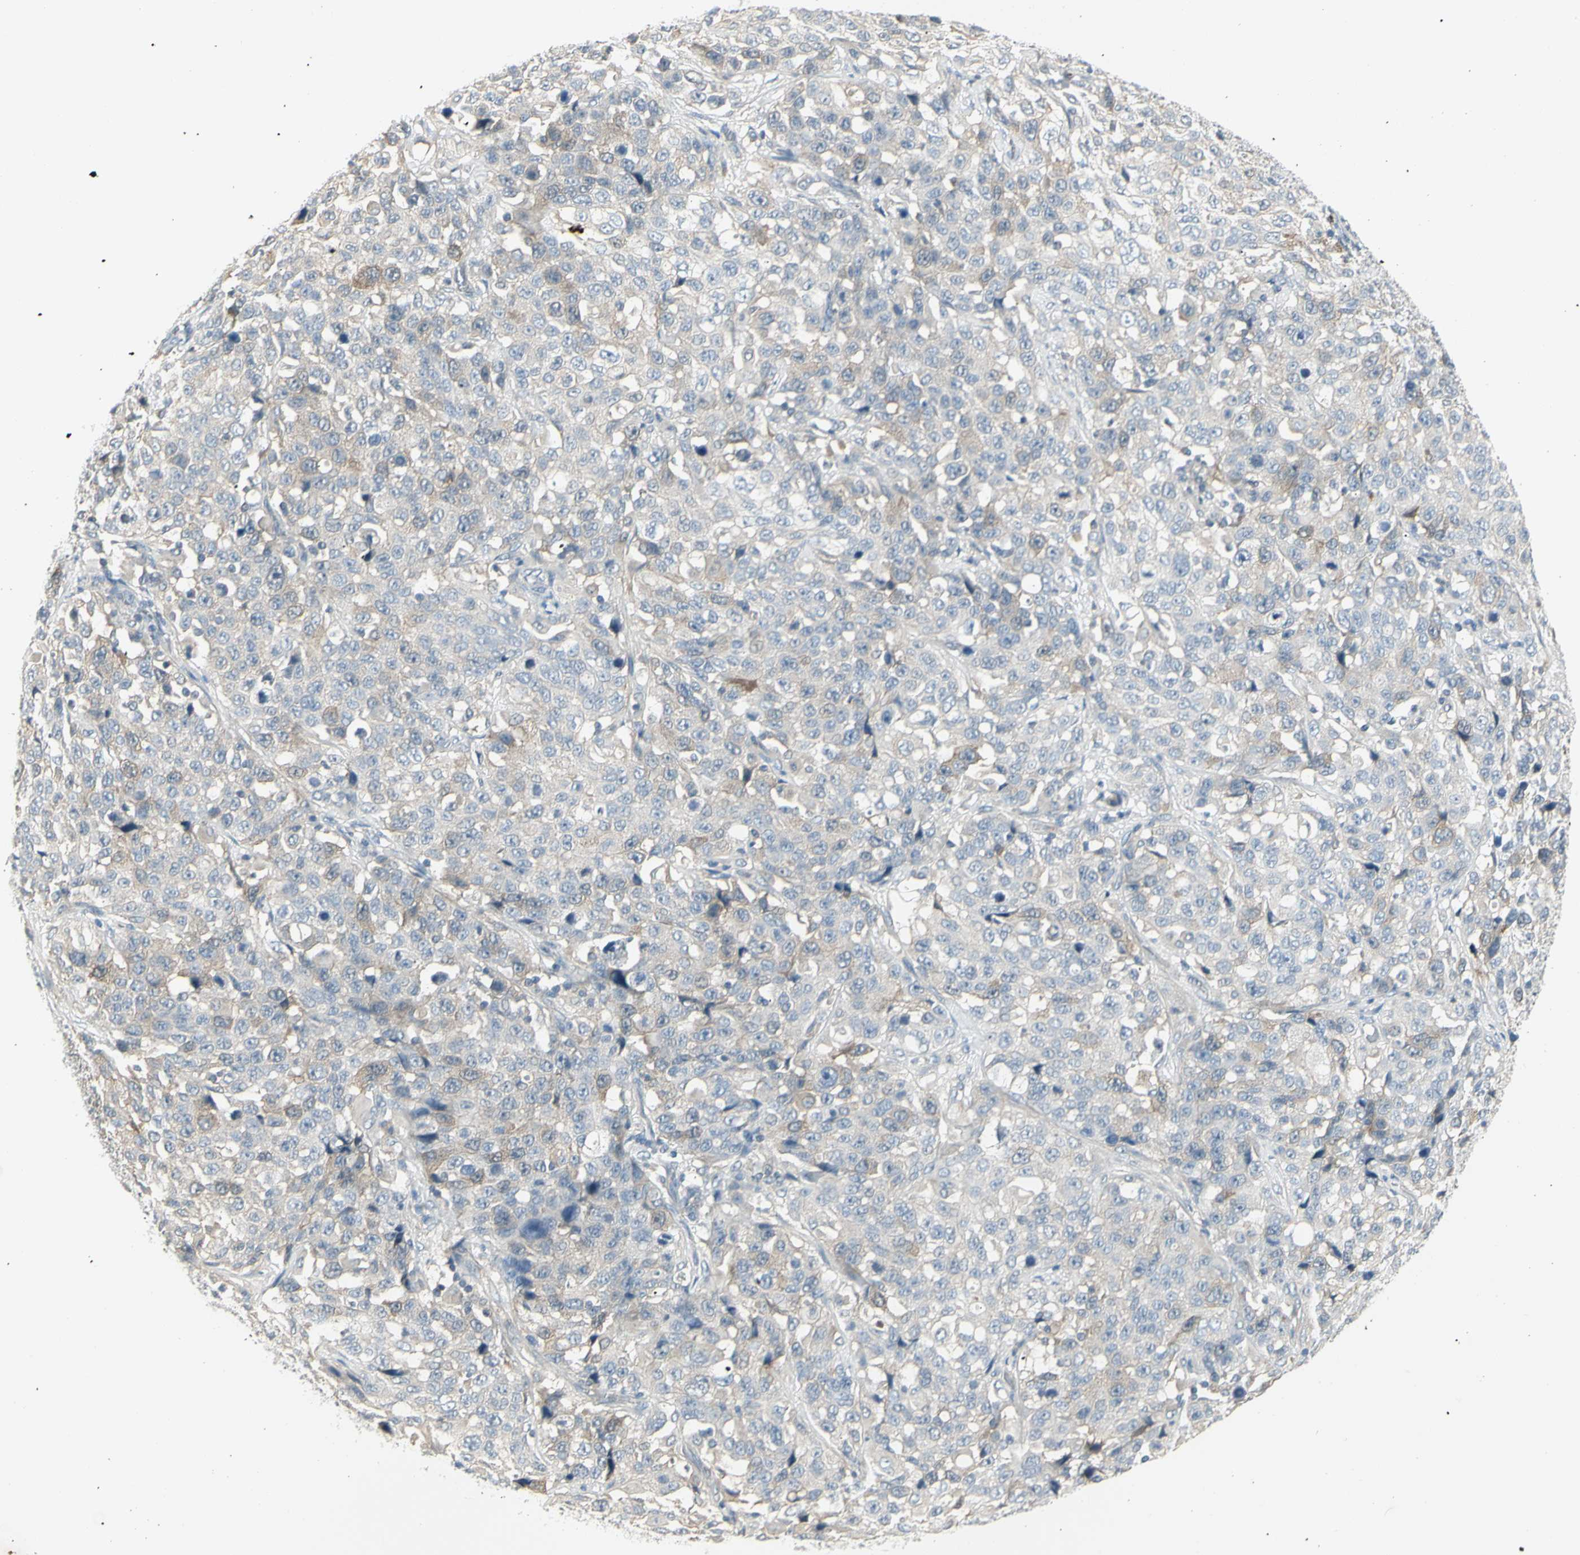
{"staining": {"intensity": "weak", "quantity": "<25%", "location": "cytoplasmic/membranous"}, "tissue": "stomach cancer", "cell_type": "Tumor cells", "image_type": "cancer", "snomed": [{"axis": "morphology", "description": "Normal tissue, NOS"}, {"axis": "morphology", "description": "Adenocarcinoma, NOS"}, {"axis": "topography", "description": "Stomach"}], "caption": "Immunohistochemical staining of stomach cancer reveals no significant expression in tumor cells.", "gene": "CCNB2", "patient": {"sex": "male", "age": 48}}